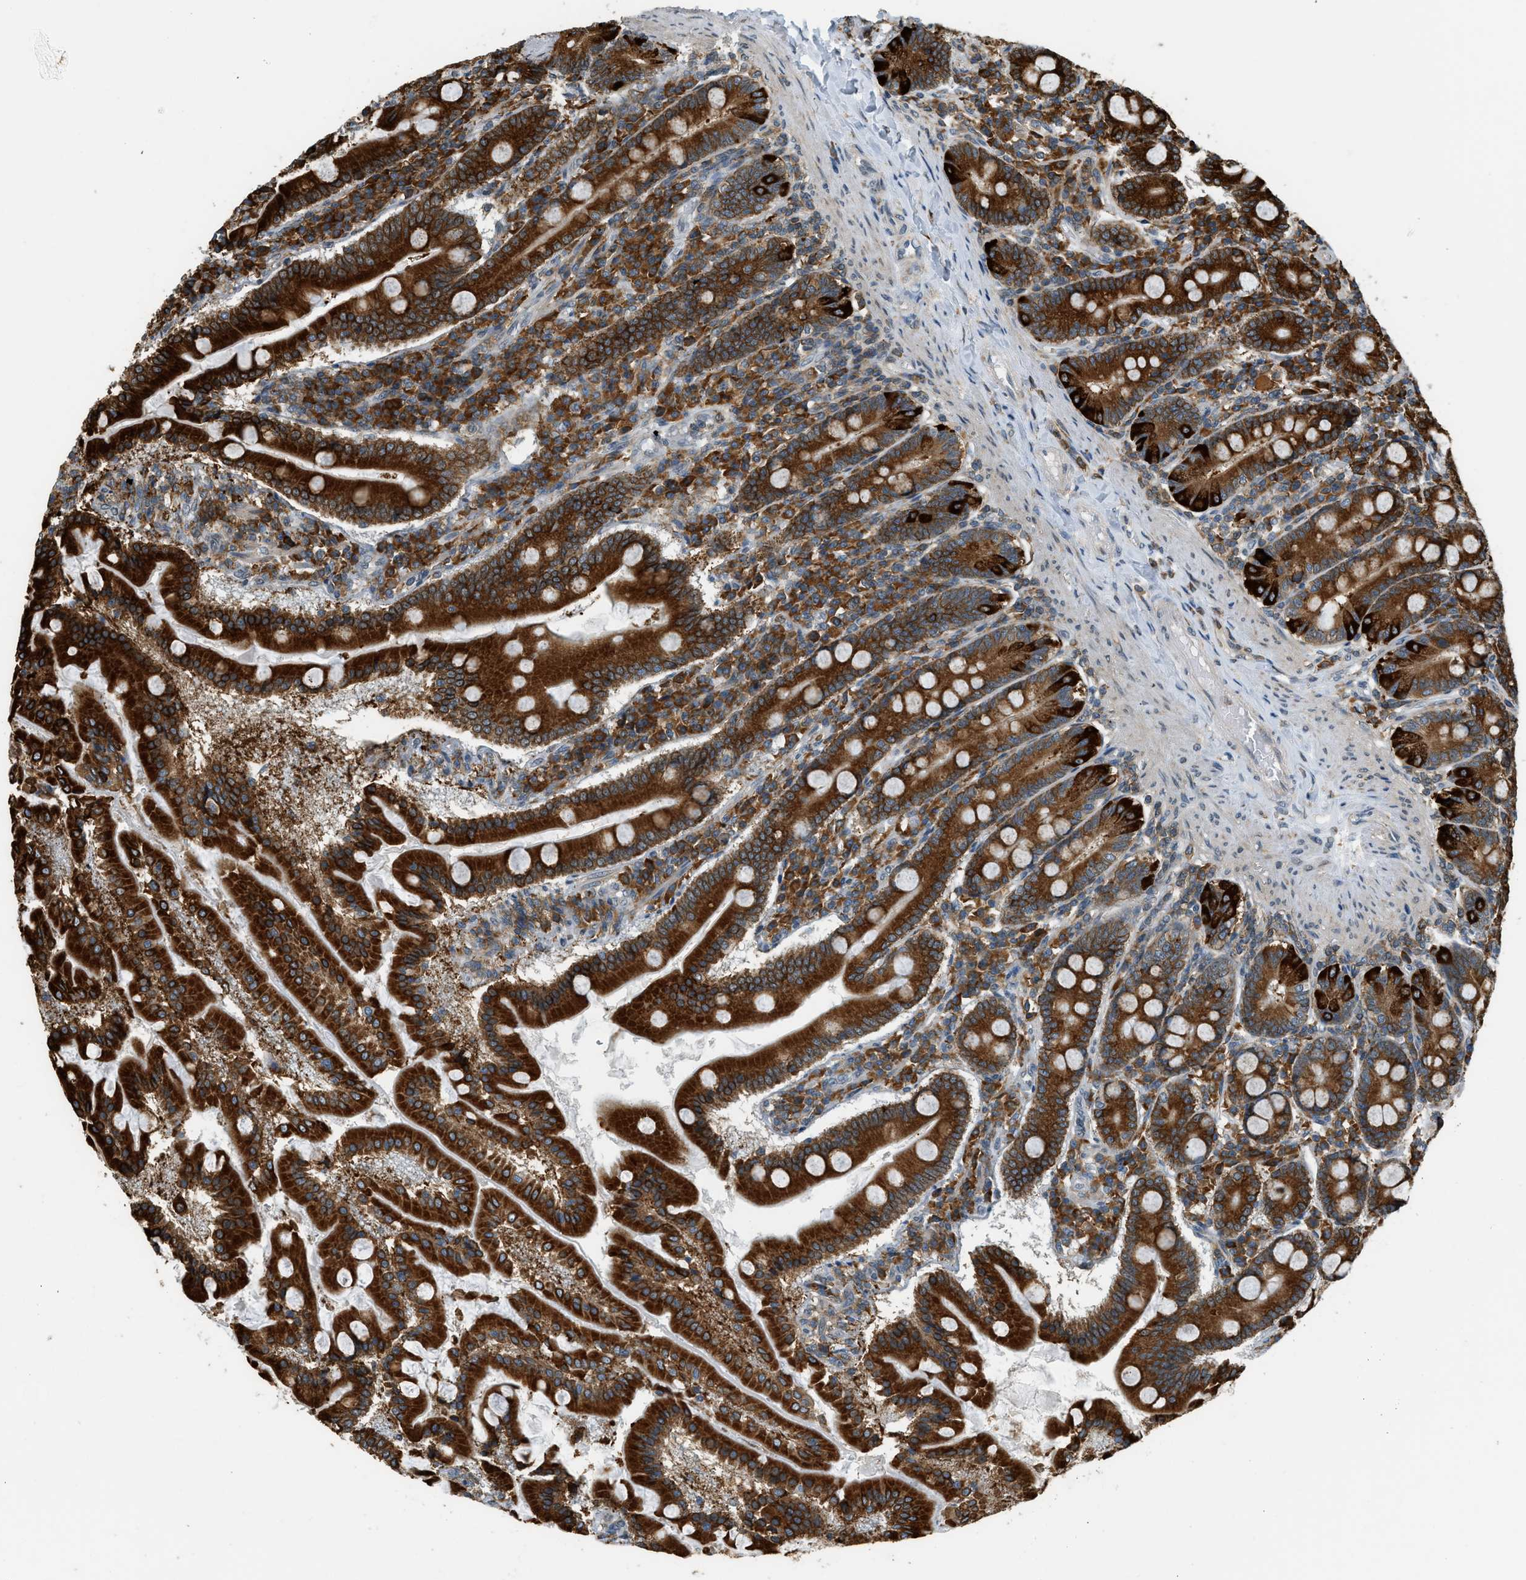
{"staining": {"intensity": "strong", "quantity": ">75%", "location": "cytoplasmic/membranous"}, "tissue": "duodenum", "cell_type": "Glandular cells", "image_type": "normal", "snomed": [{"axis": "morphology", "description": "Normal tissue, NOS"}, {"axis": "topography", "description": "Duodenum"}], "caption": "IHC micrograph of normal duodenum: duodenum stained using IHC displays high levels of strong protein expression localized specifically in the cytoplasmic/membranous of glandular cells, appearing as a cytoplasmic/membranous brown color.", "gene": "SEMA4D", "patient": {"sex": "male", "age": 50}}